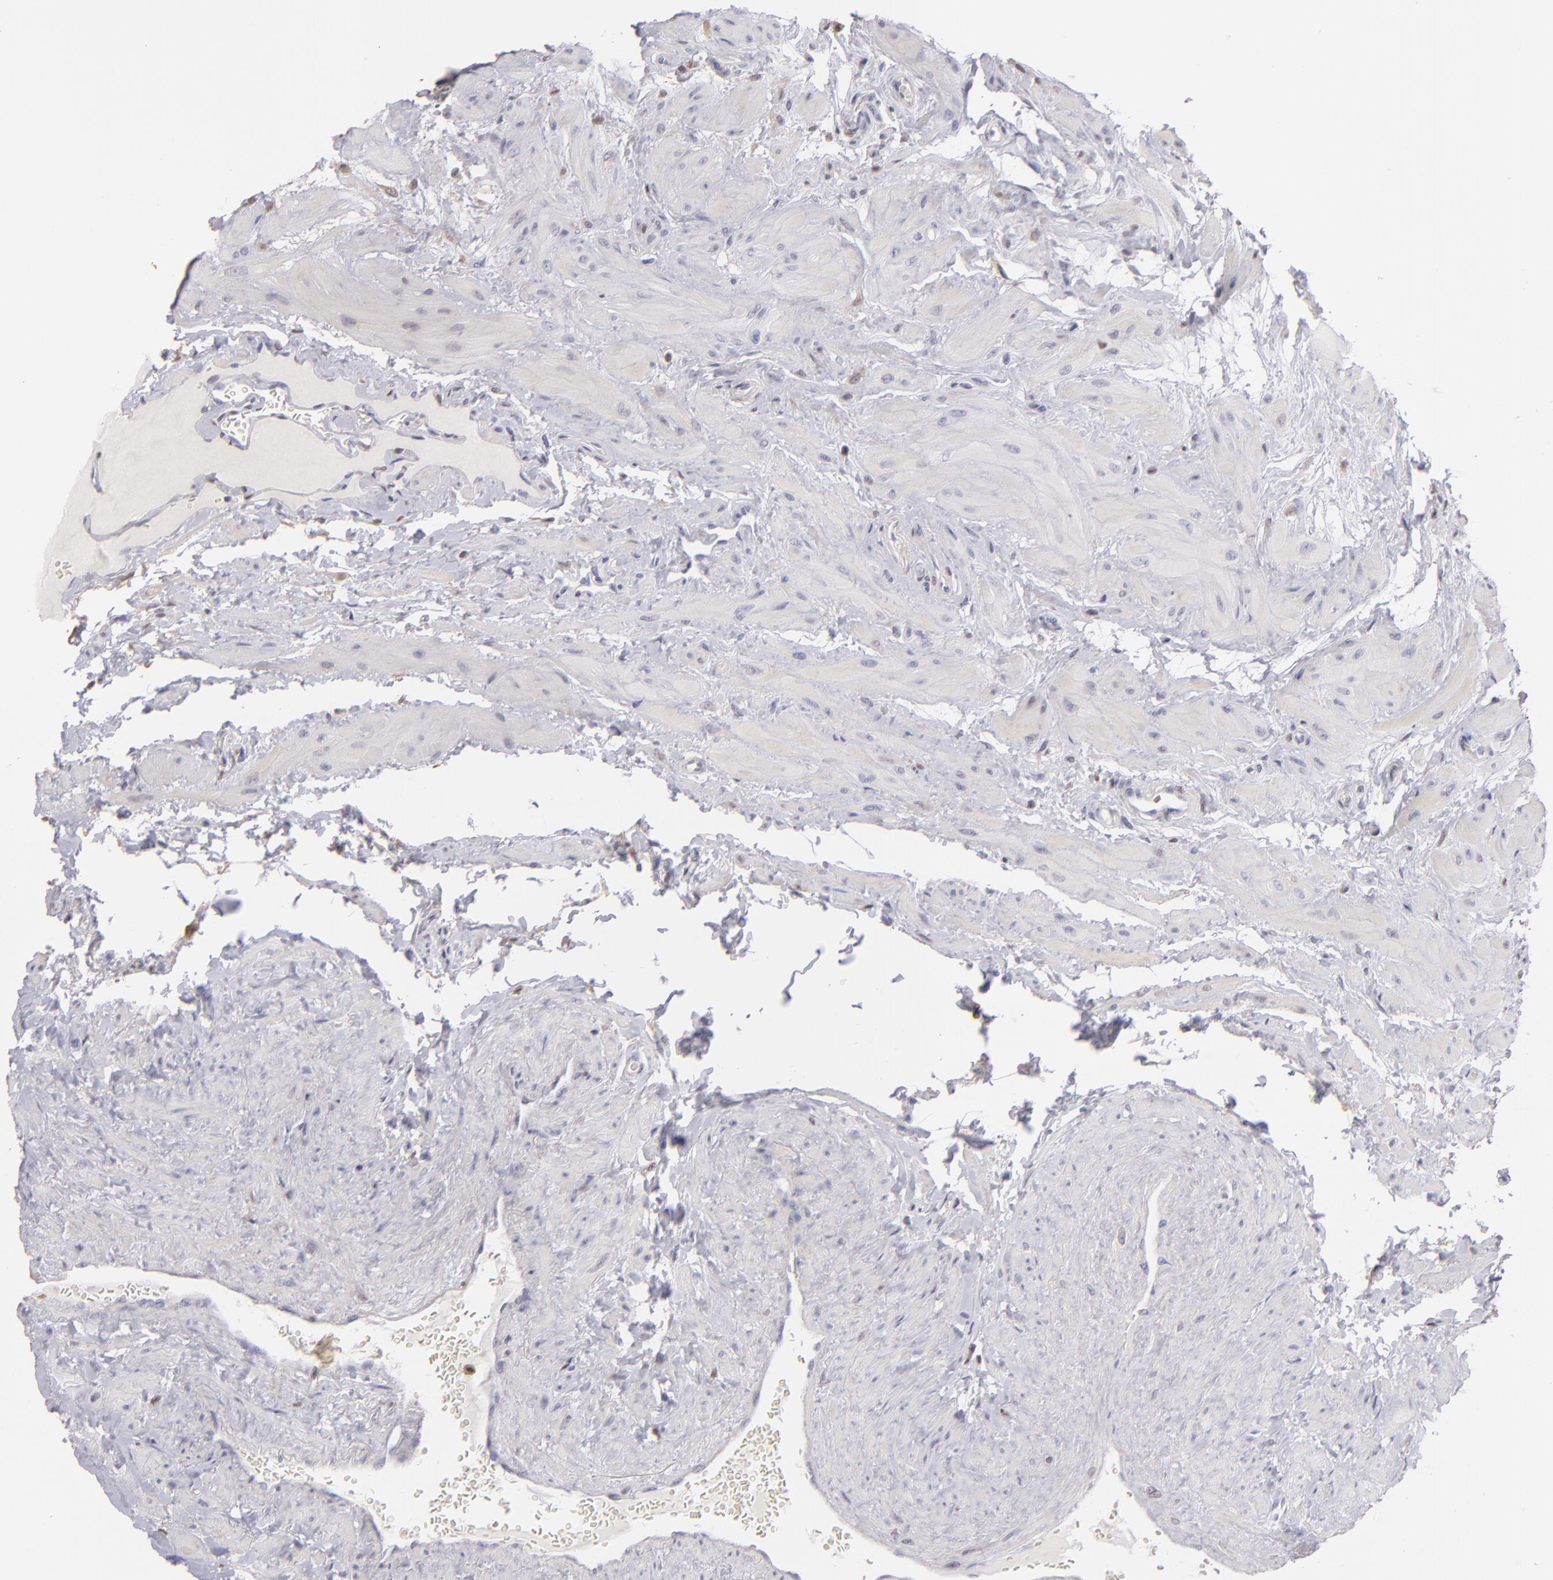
{"staining": {"intensity": "negative", "quantity": "none", "location": "none"}, "tissue": "epididymis", "cell_type": "Glandular cells", "image_type": "normal", "snomed": [{"axis": "morphology", "description": "Normal tissue, NOS"}, {"axis": "topography", "description": "Testis"}, {"axis": "topography", "description": "Epididymis"}], "caption": "A high-resolution histopathology image shows immunohistochemistry (IHC) staining of benign epididymis, which displays no significant positivity in glandular cells.", "gene": "S100A2", "patient": {"sex": "male", "age": 36}}